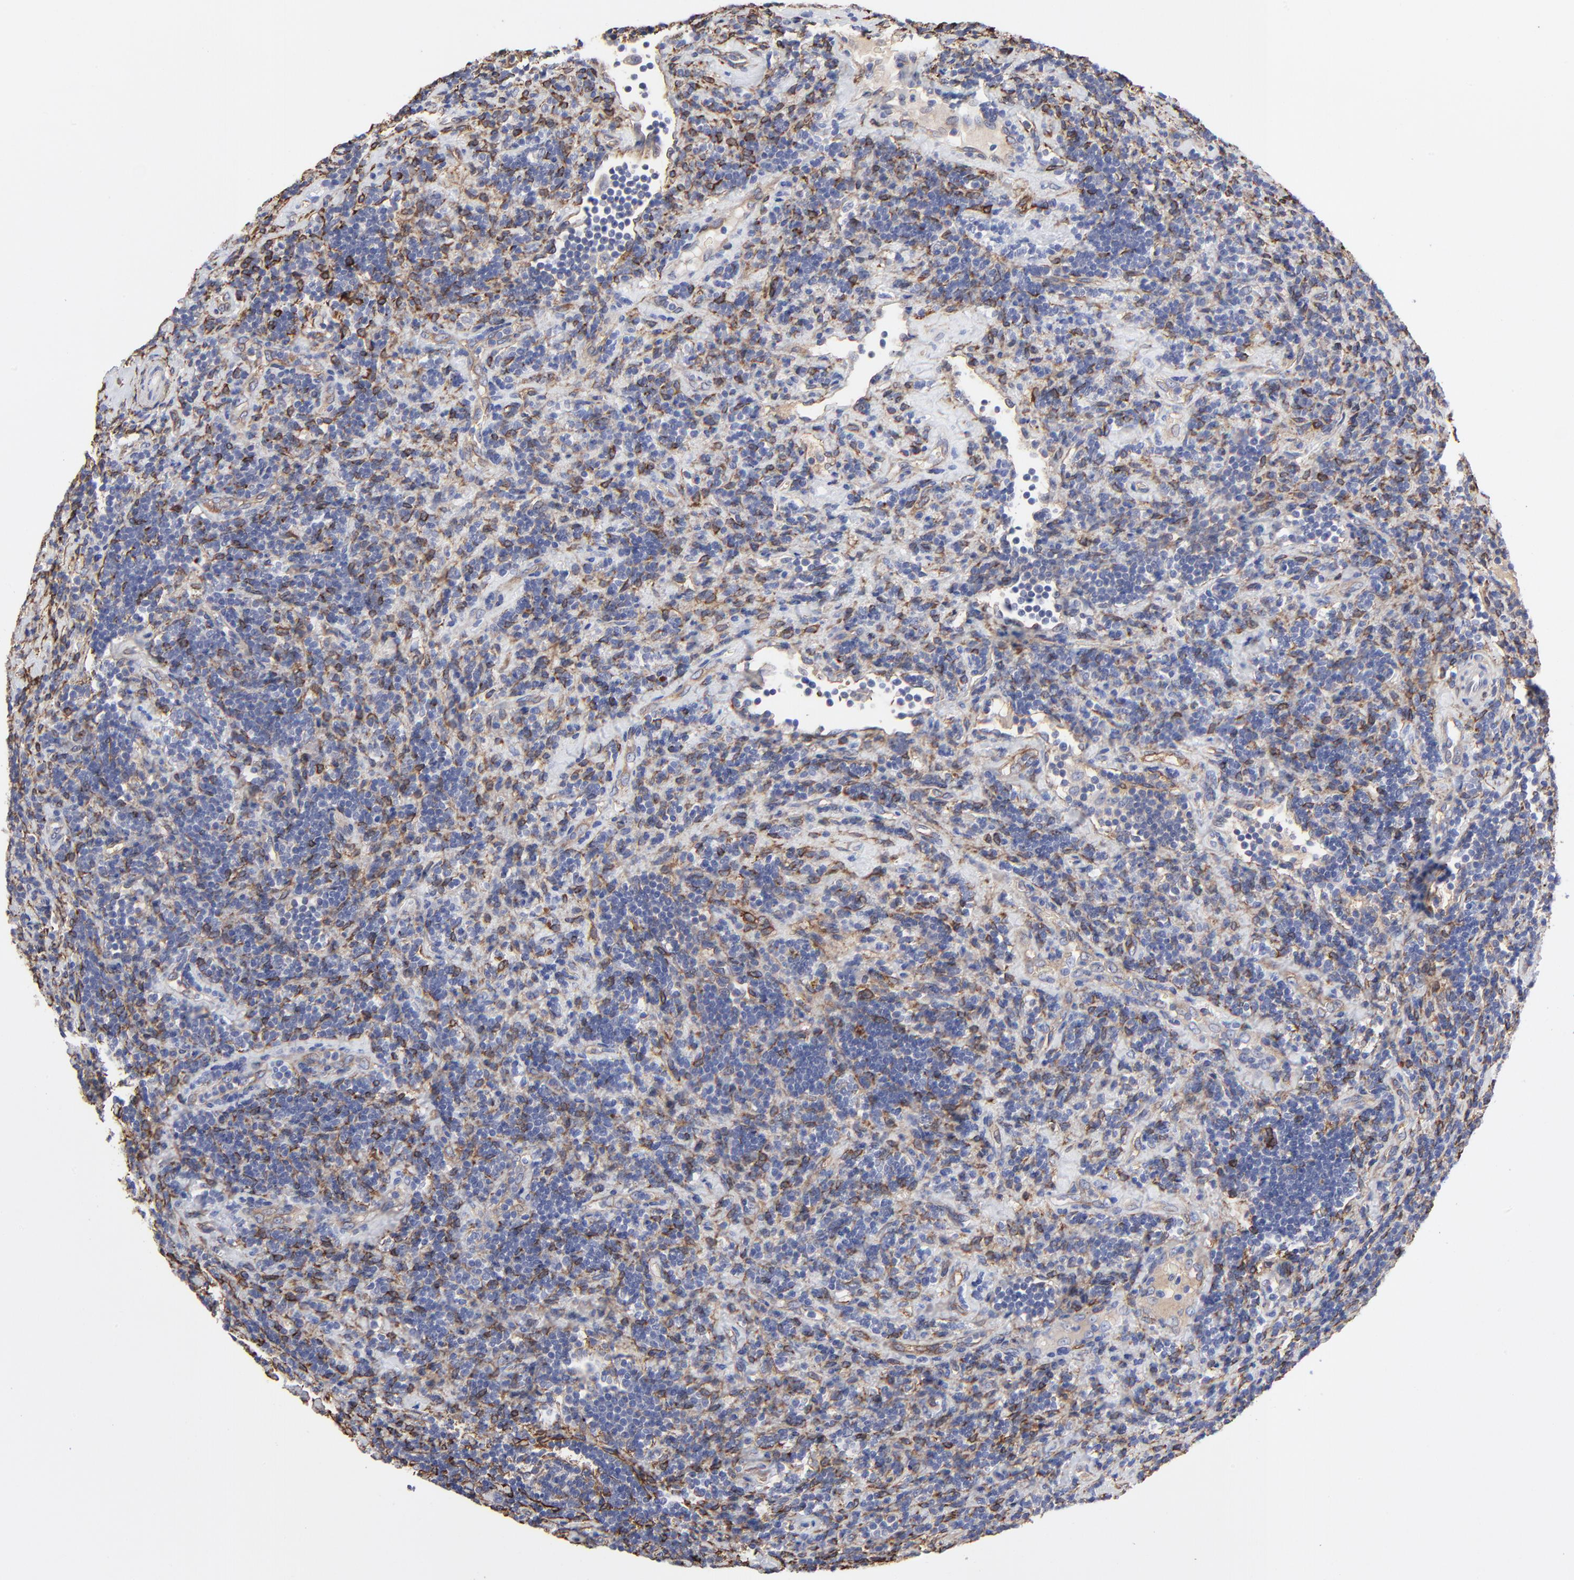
{"staining": {"intensity": "strong", "quantity": "<25%", "location": "cytoplasmic/membranous"}, "tissue": "lymphoma", "cell_type": "Tumor cells", "image_type": "cancer", "snomed": [{"axis": "morphology", "description": "Malignant lymphoma, non-Hodgkin's type, Low grade"}, {"axis": "topography", "description": "Lymph node"}], "caption": "A brown stain highlights strong cytoplasmic/membranous positivity of a protein in human lymphoma tumor cells.", "gene": "CILP", "patient": {"sex": "male", "age": 70}}